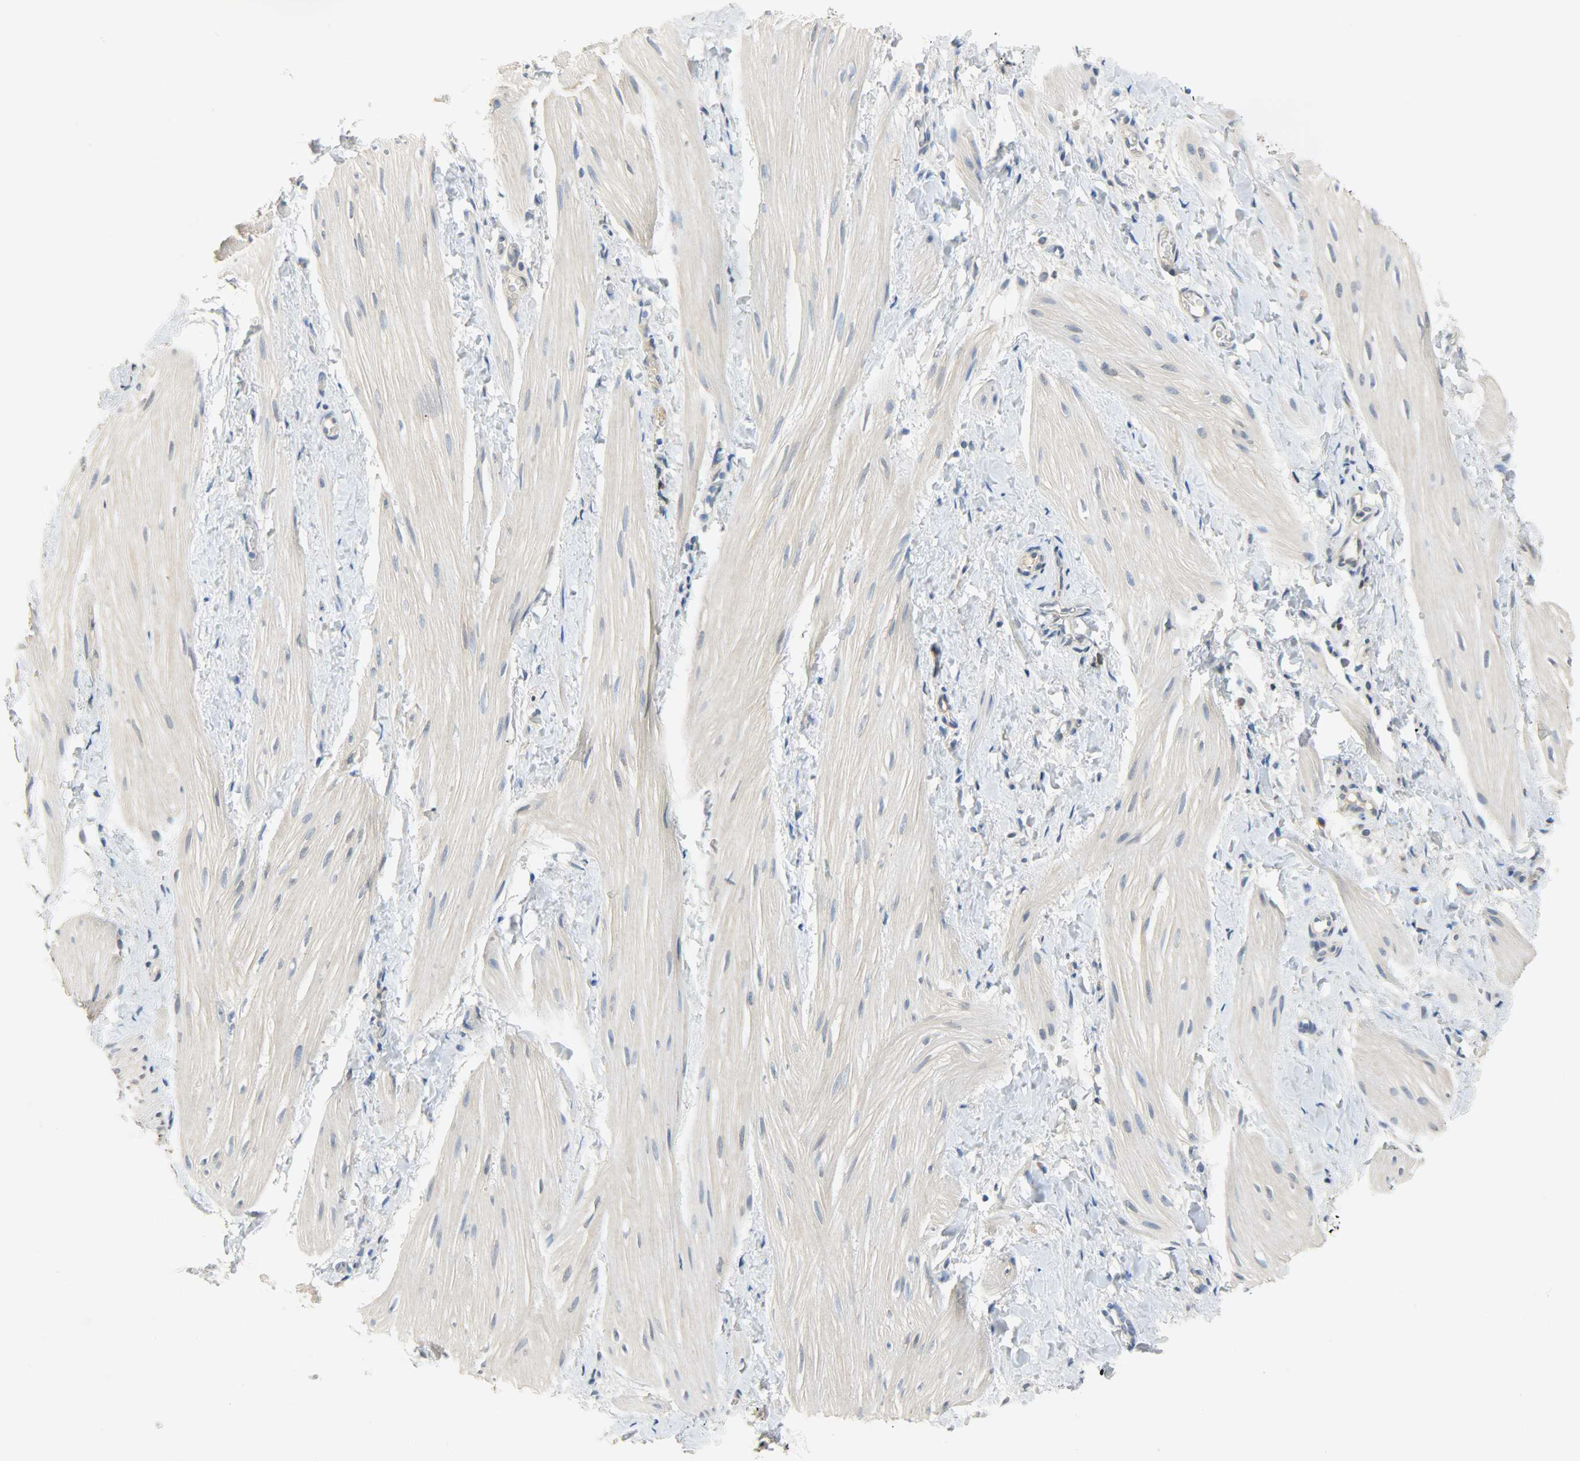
{"staining": {"intensity": "weak", "quantity": "25%-75%", "location": "cytoplasmic/membranous"}, "tissue": "smooth muscle", "cell_type": "Smooth muscle cells", "image_type": "normal", "snomed": [{"axis": "morphology", "description": "Normal tissue, NOS"}, {"axis": "topography", "description": "Smooth muscle"}], "caption": "Immunohistochemical staining of benign human smooth muscle reveals weak cytoplasmic/membranous protein expression in about 25%-75% of smooth muscle cells.", "gene": "EIF4EBP1", "patient": {"sex": "male", "age": 16}}